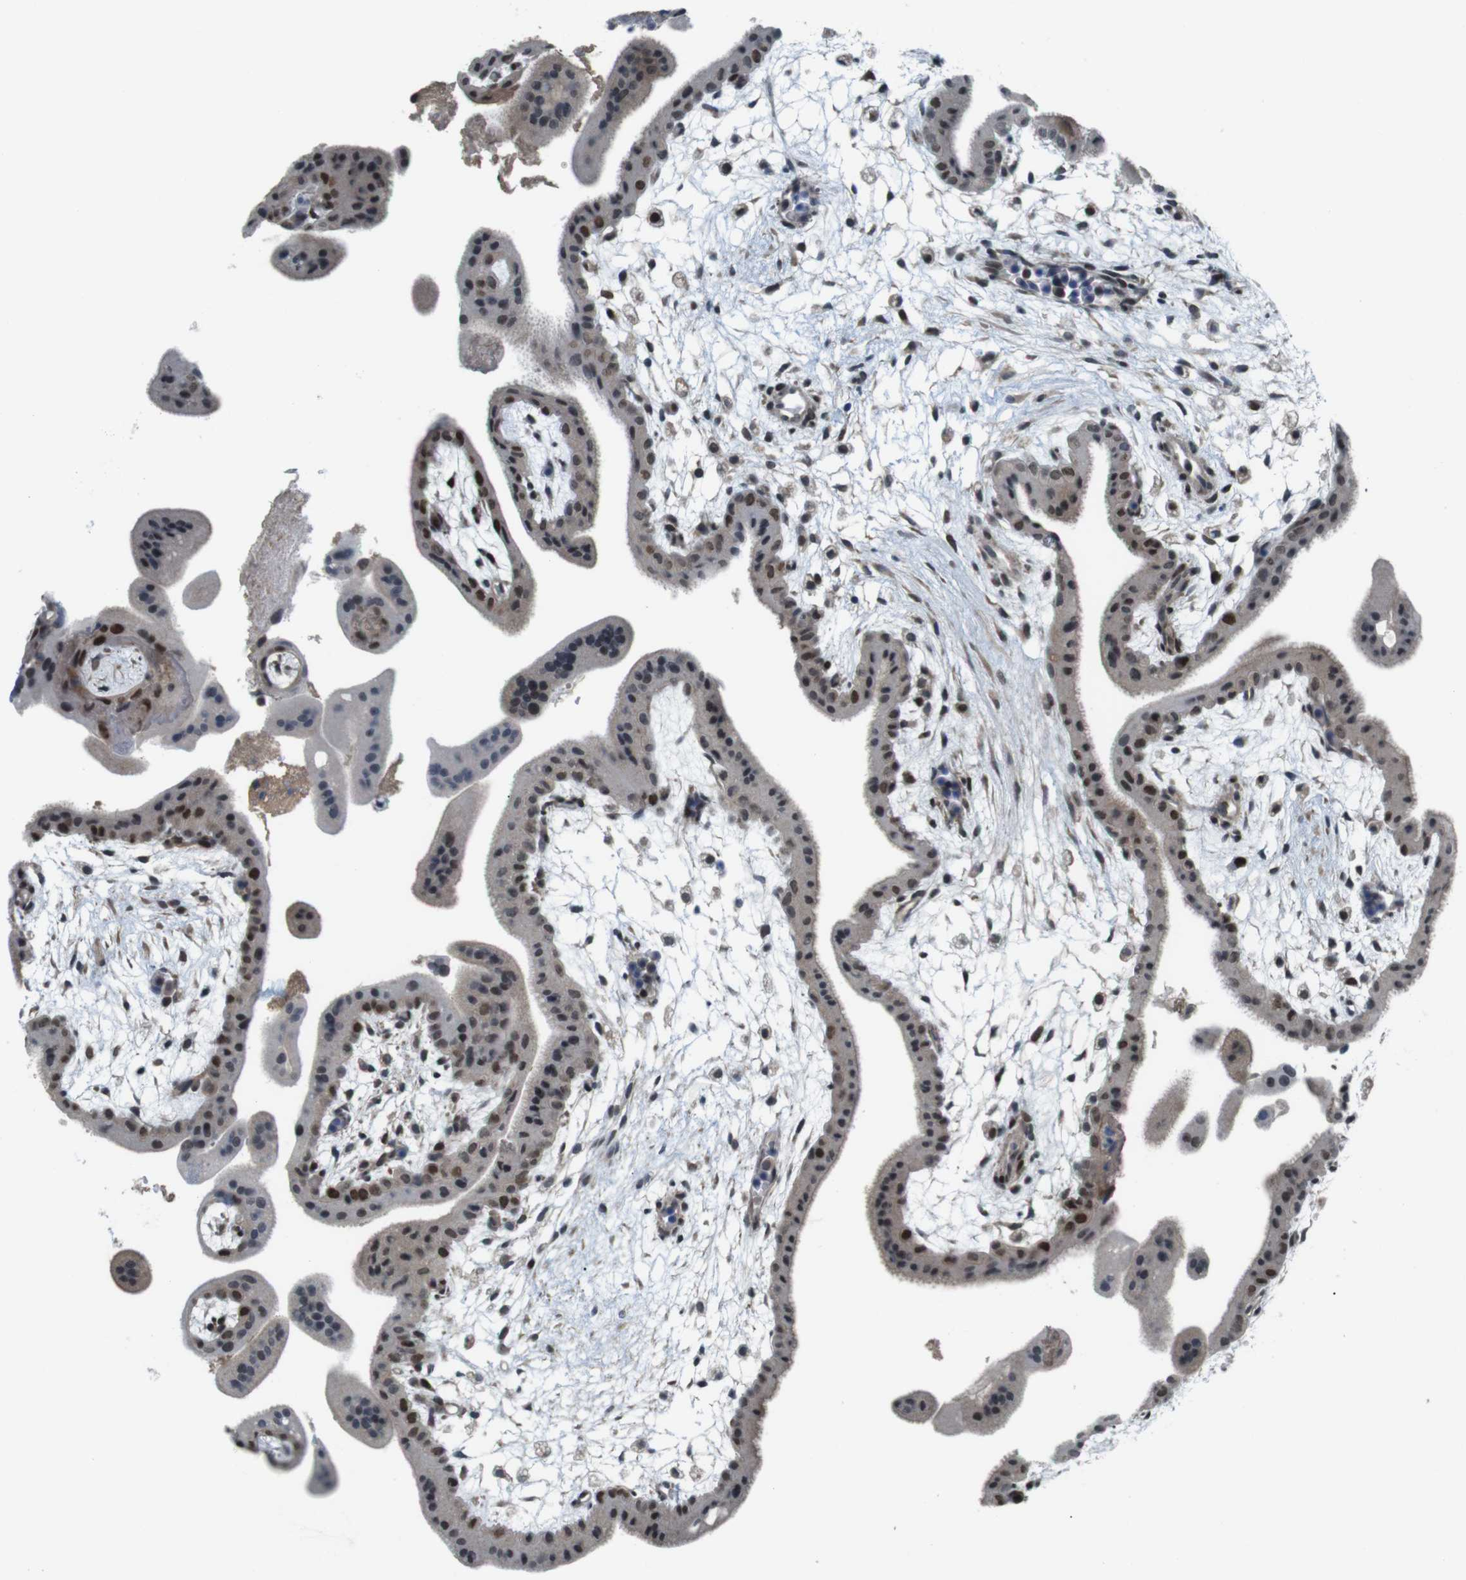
{"staining": {"intensity": "moderate", "quantity": ">75%", "location": "nuclear"}, "tissue": "placenta", "cell_type": "Decidual cells", "image_type": "normal", "snomed": [{"axis": "morphology", "description": "Normal tissue, NOS"}, {"axis": "topography", "description": "Placenta"}], "caption": "Human placenta stained with a protein marker shows moderate staining in decidual cells.", "gene": "SMCO2", "patient": {"sex": "female", "age": 35}}